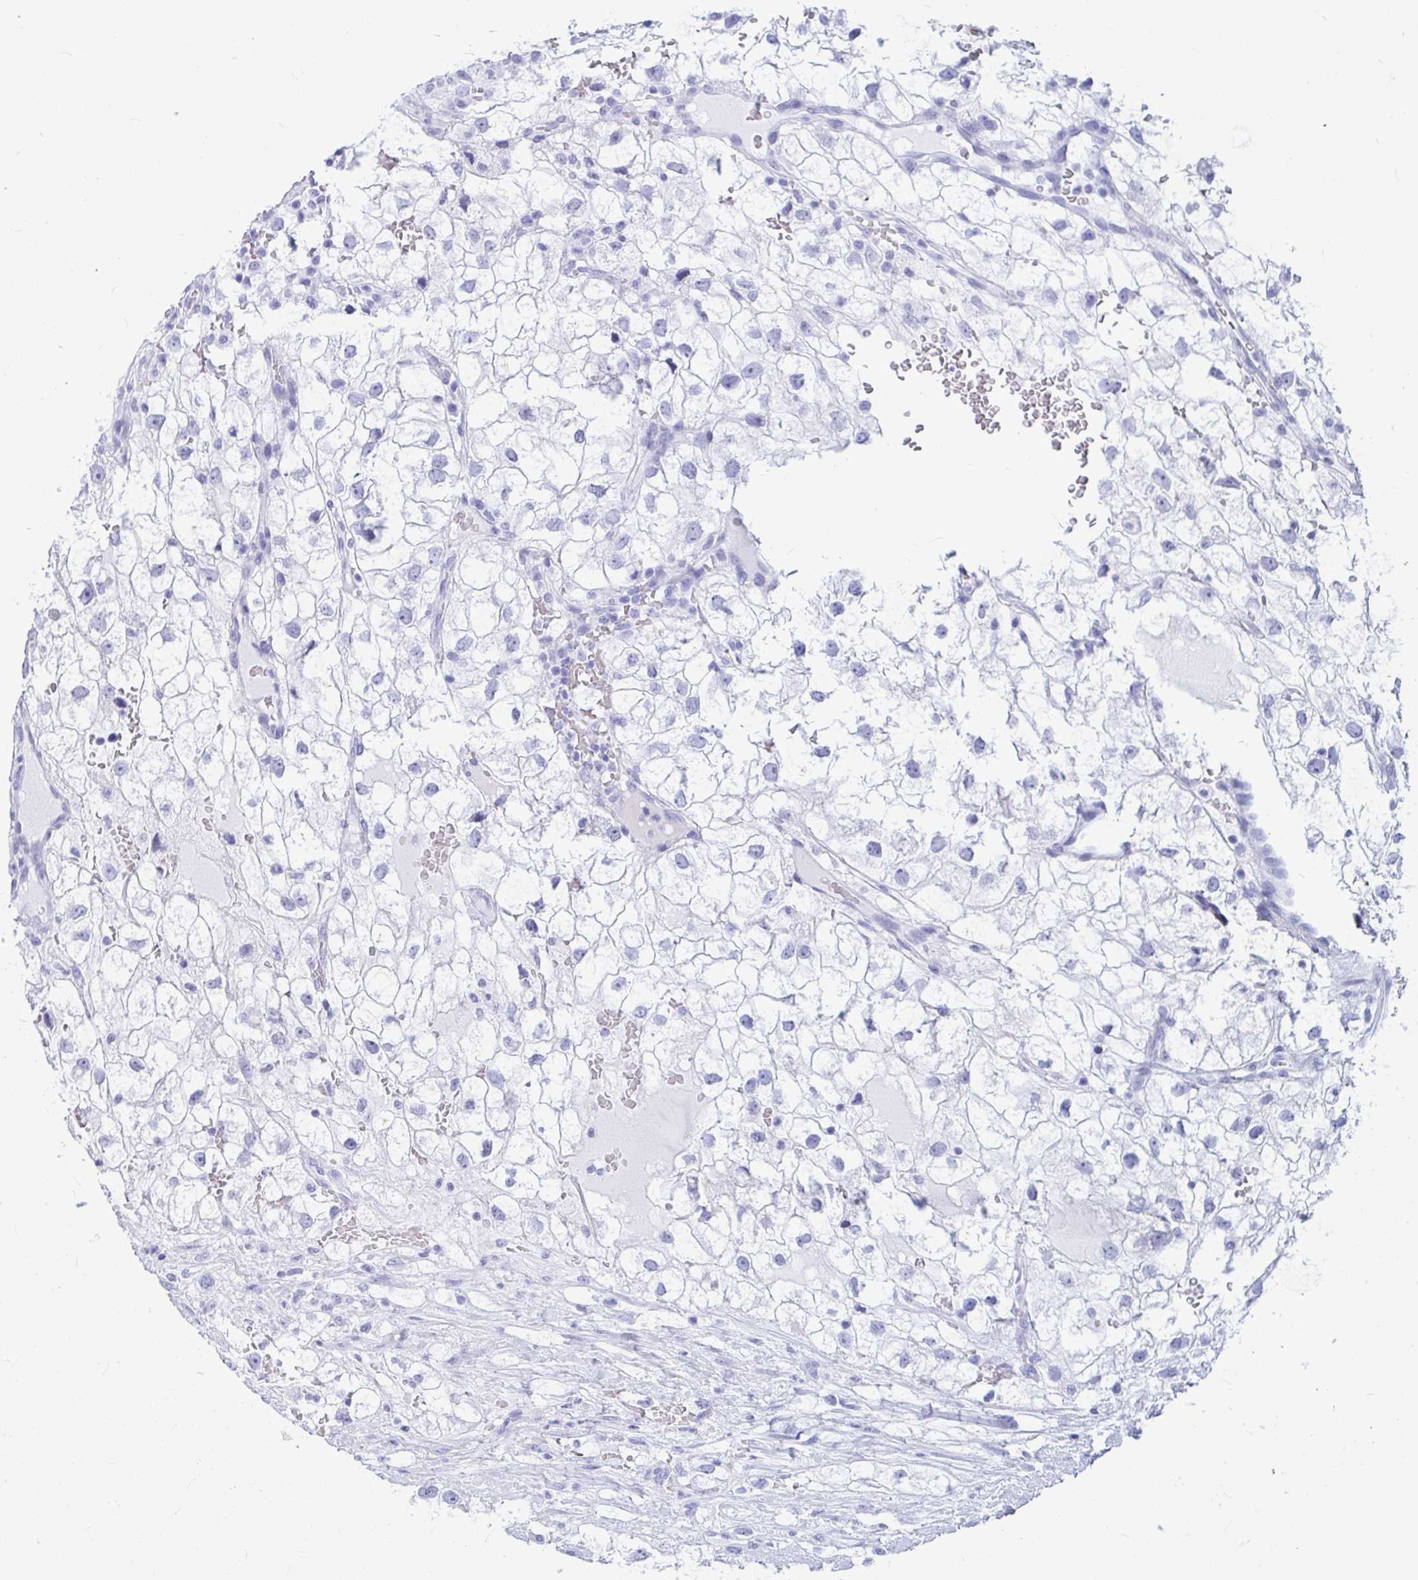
{"staining": {"intensity": "negative", "quantity": "none", "location": "none"}, "tissue": "renal cancer", "cell_type": "Tumor cells", "image_type": "cancer", "snomed": [{"axis": "morphology", "description": "Adenocarcinoma, NOS"}, {"axis": "topography", "description": "Kidney"}], "caption": "Human renal cancer (adenocarcinoma) stained for a protein using IHC shows no expression in tumor cells.", "gene": "OR5J2", "patient": {"sex": "male", "age": 59}}